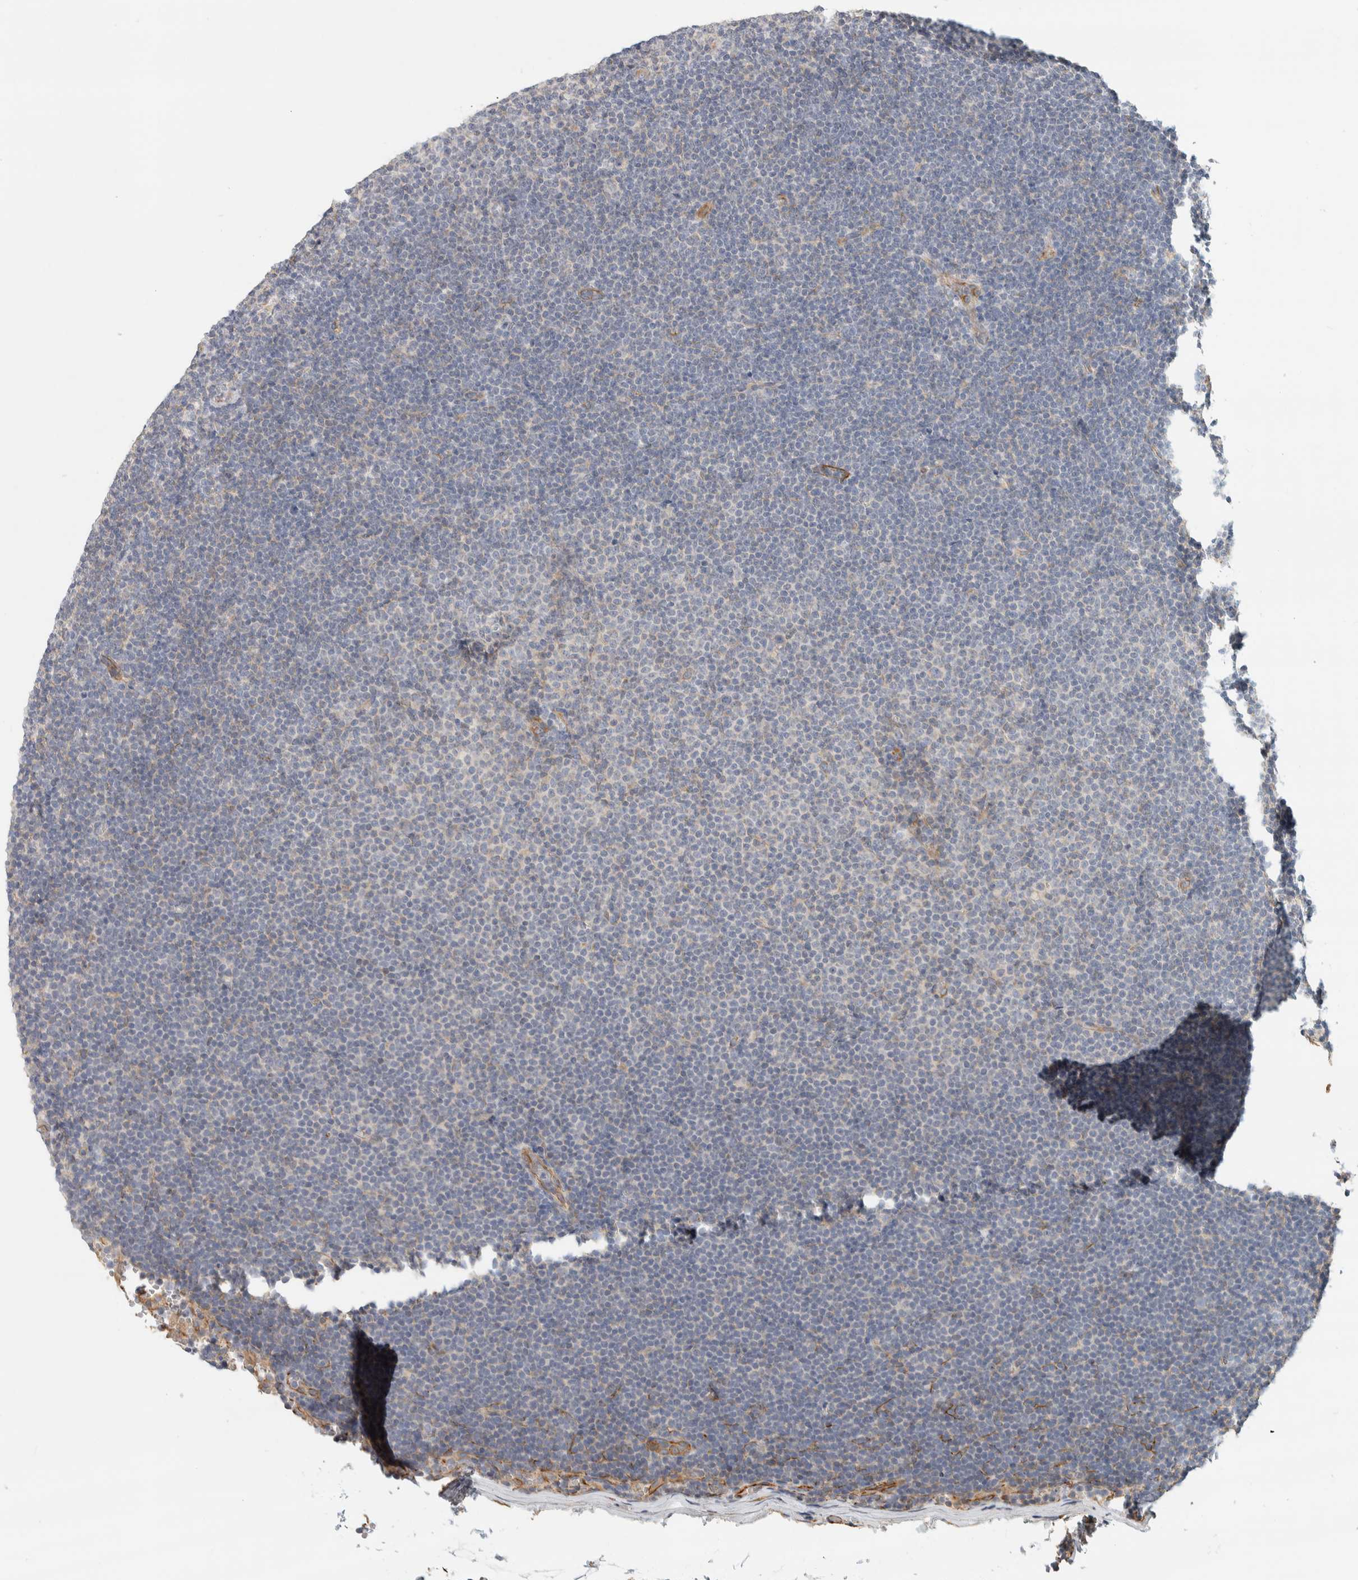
{"staining": {"intensity": "negative", "quantity": "none", "location": "none"}, "tissue": "lymphoma", "cell_type": "Tumor cells", "image_type": "cancer", "snomed": [{"axis": "morphology", "description": "Malignant lymphoma, non-Hodgkin's type, Low grade"}, {"axis": "topography", "description": "Lymph node"}], "caption": "Human low-grade malignant lymphoma, non-Hodgkin's type stained for a protein using immunohistochemistry (IHC) exhibits no positivity in tumor cells.", "gene": "CDR2", "patient": {"sex": "female", "age": 53}}